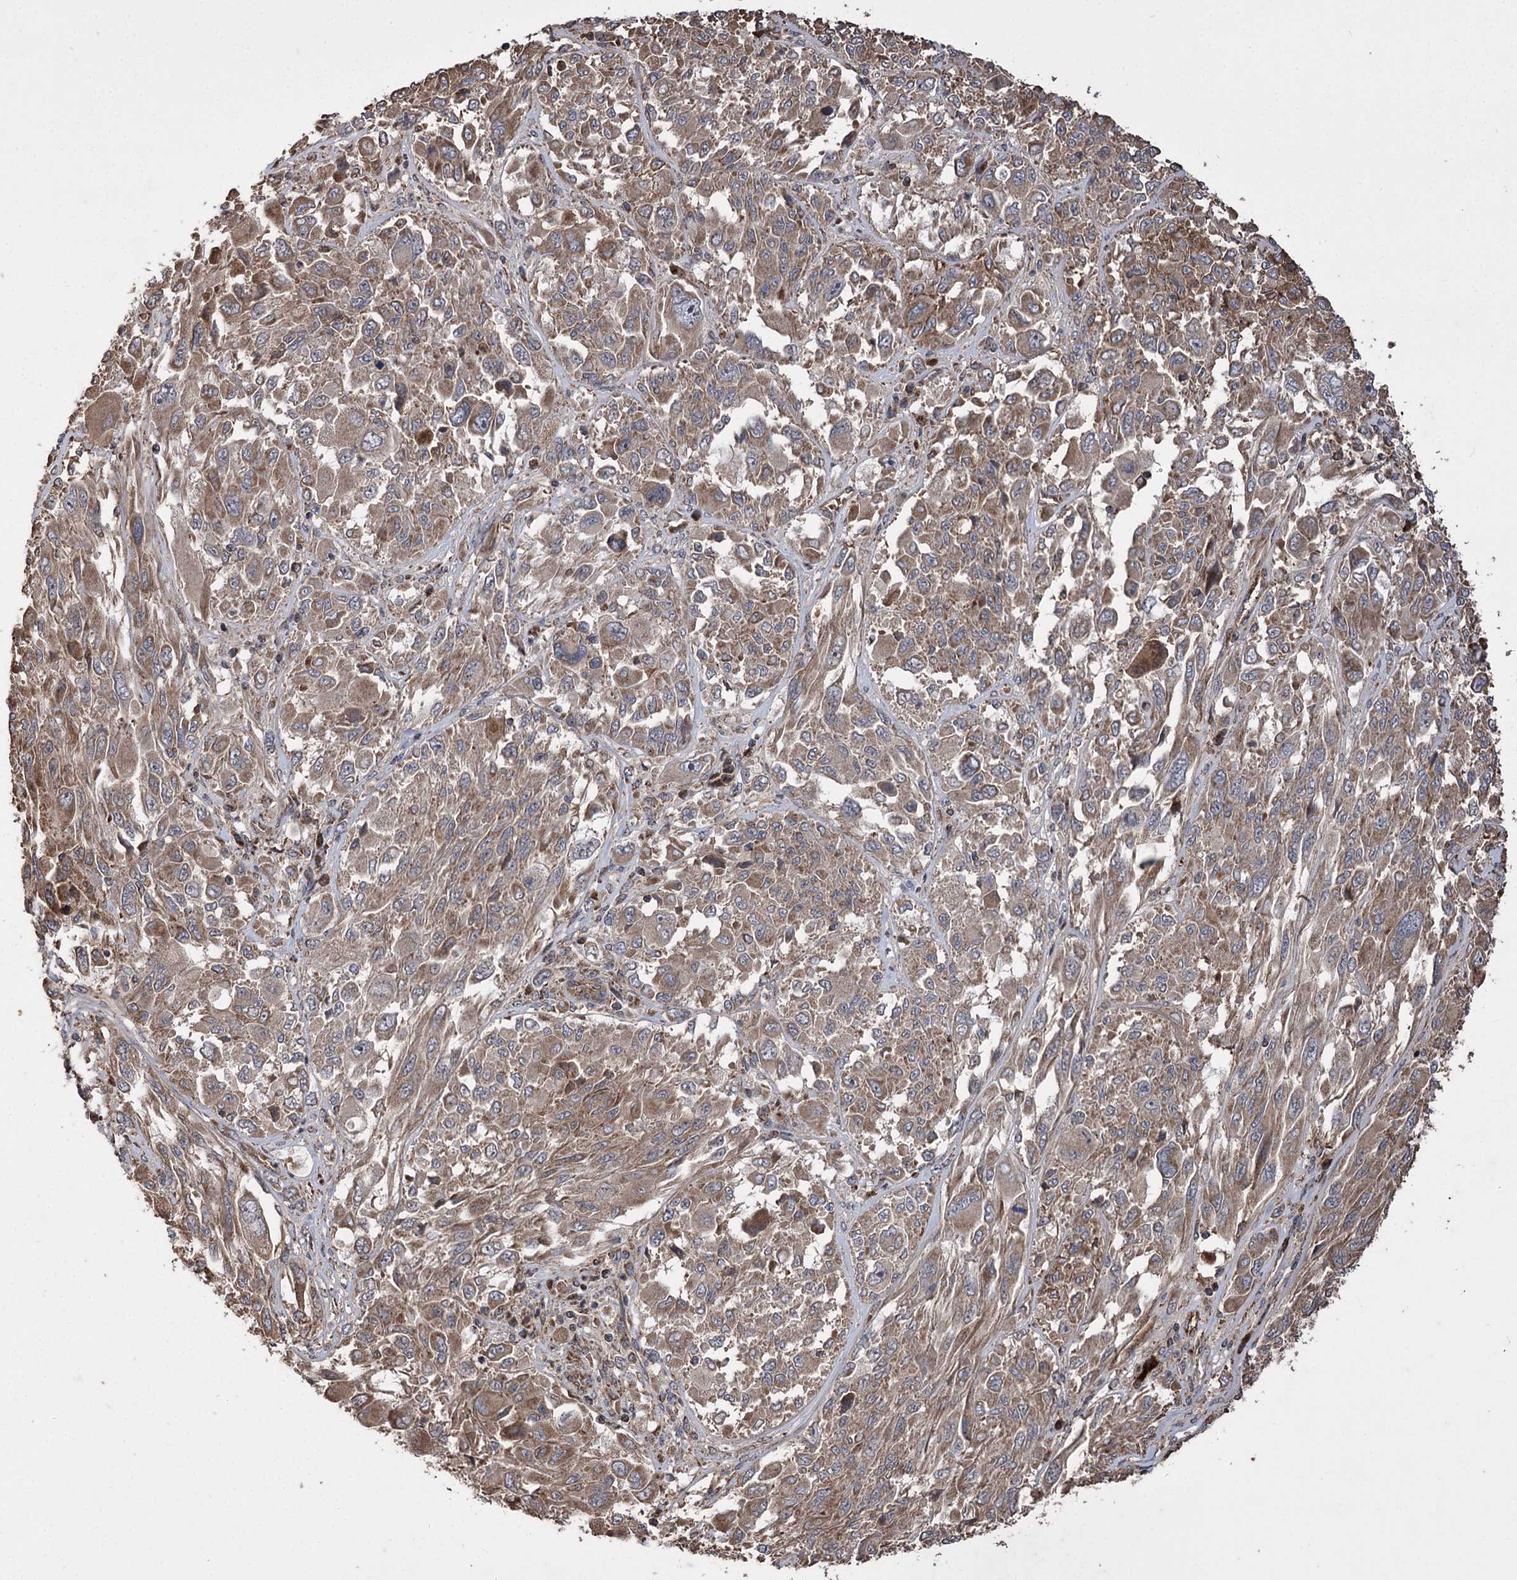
{"staining": {"intensity": "moderate", "quantity": ">75%", "location": "cytoplasmic/membranous"}, "tissue": "melanoma", "cell_type": "Tumor cells", "image_type": "cancer", "snomed": [{"axis": "morphology", "description": "Malignant melanoma, NOS"}, {"axis": "topography", "description": "Skin"}], "caption": "Immunohistochemical staining of human malignant melanoma exhibits medium levels of moderate cytoplasmic/membranous protein expression in about >75% of tumor cells.", "gene": "RASSF3", "patient": {"sex": "female", "age": 91}}